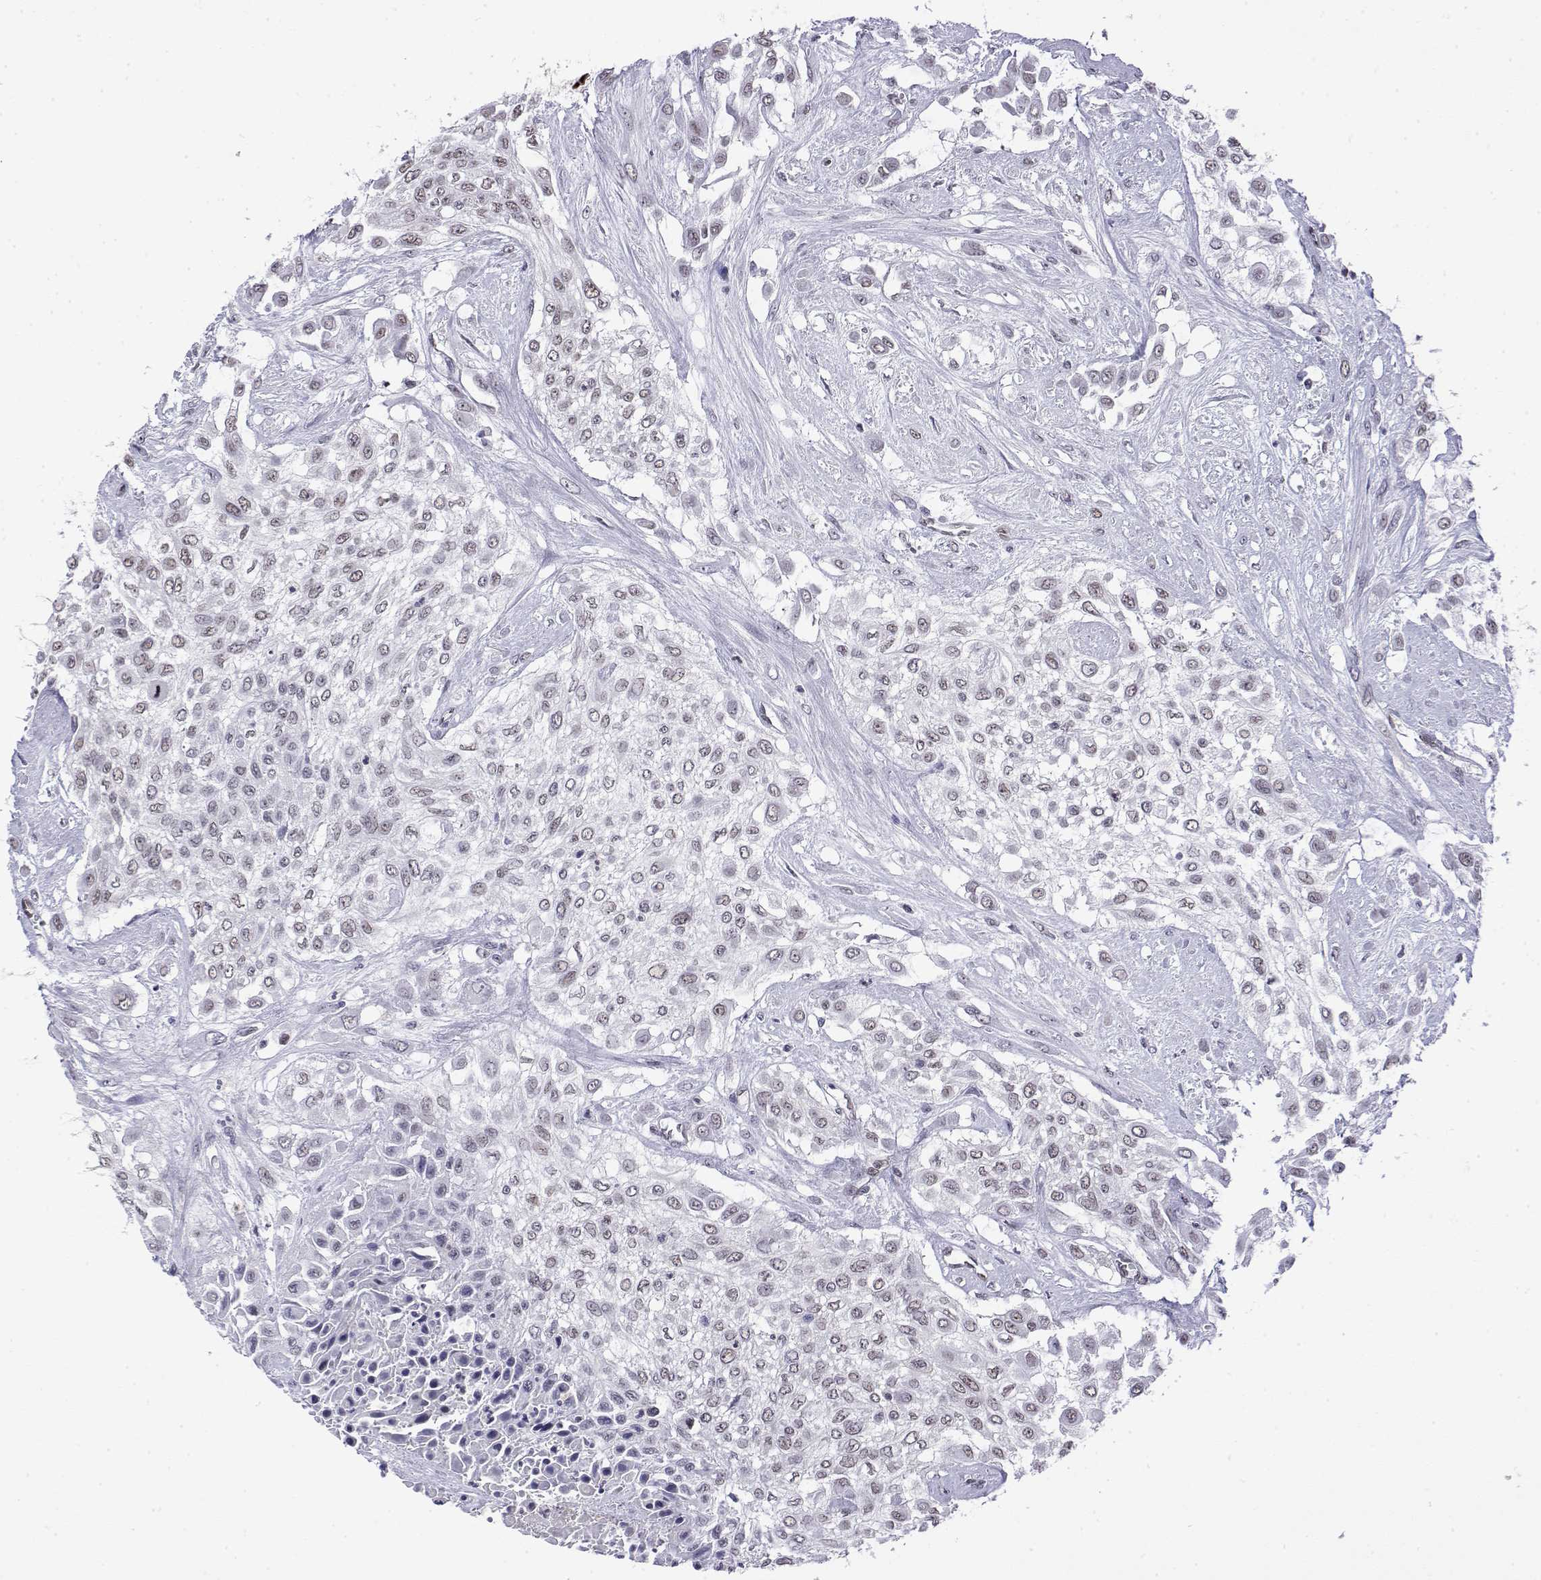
{"staining": {"intensity": "moderate", "quantity": "25%-75%", "location": "nuclear"}, "tissue": "urothelial cancer", "cell_type": "Tumor cells", "image_type": "cancer", "snomed": [{"axis": "morphology", "description": "Urothelial carcinoma, High grade"}, {"axis": "topography", "description": "Urinary bladder"}], "caption": "Immunohistochemical staining of high-grade urothelial carcinoma shows moderate nuclear protein expression in about 25%-75% of tumor cells.", "gene": "POLDIP3", "patient": {"sex": "male", "age": 57}}